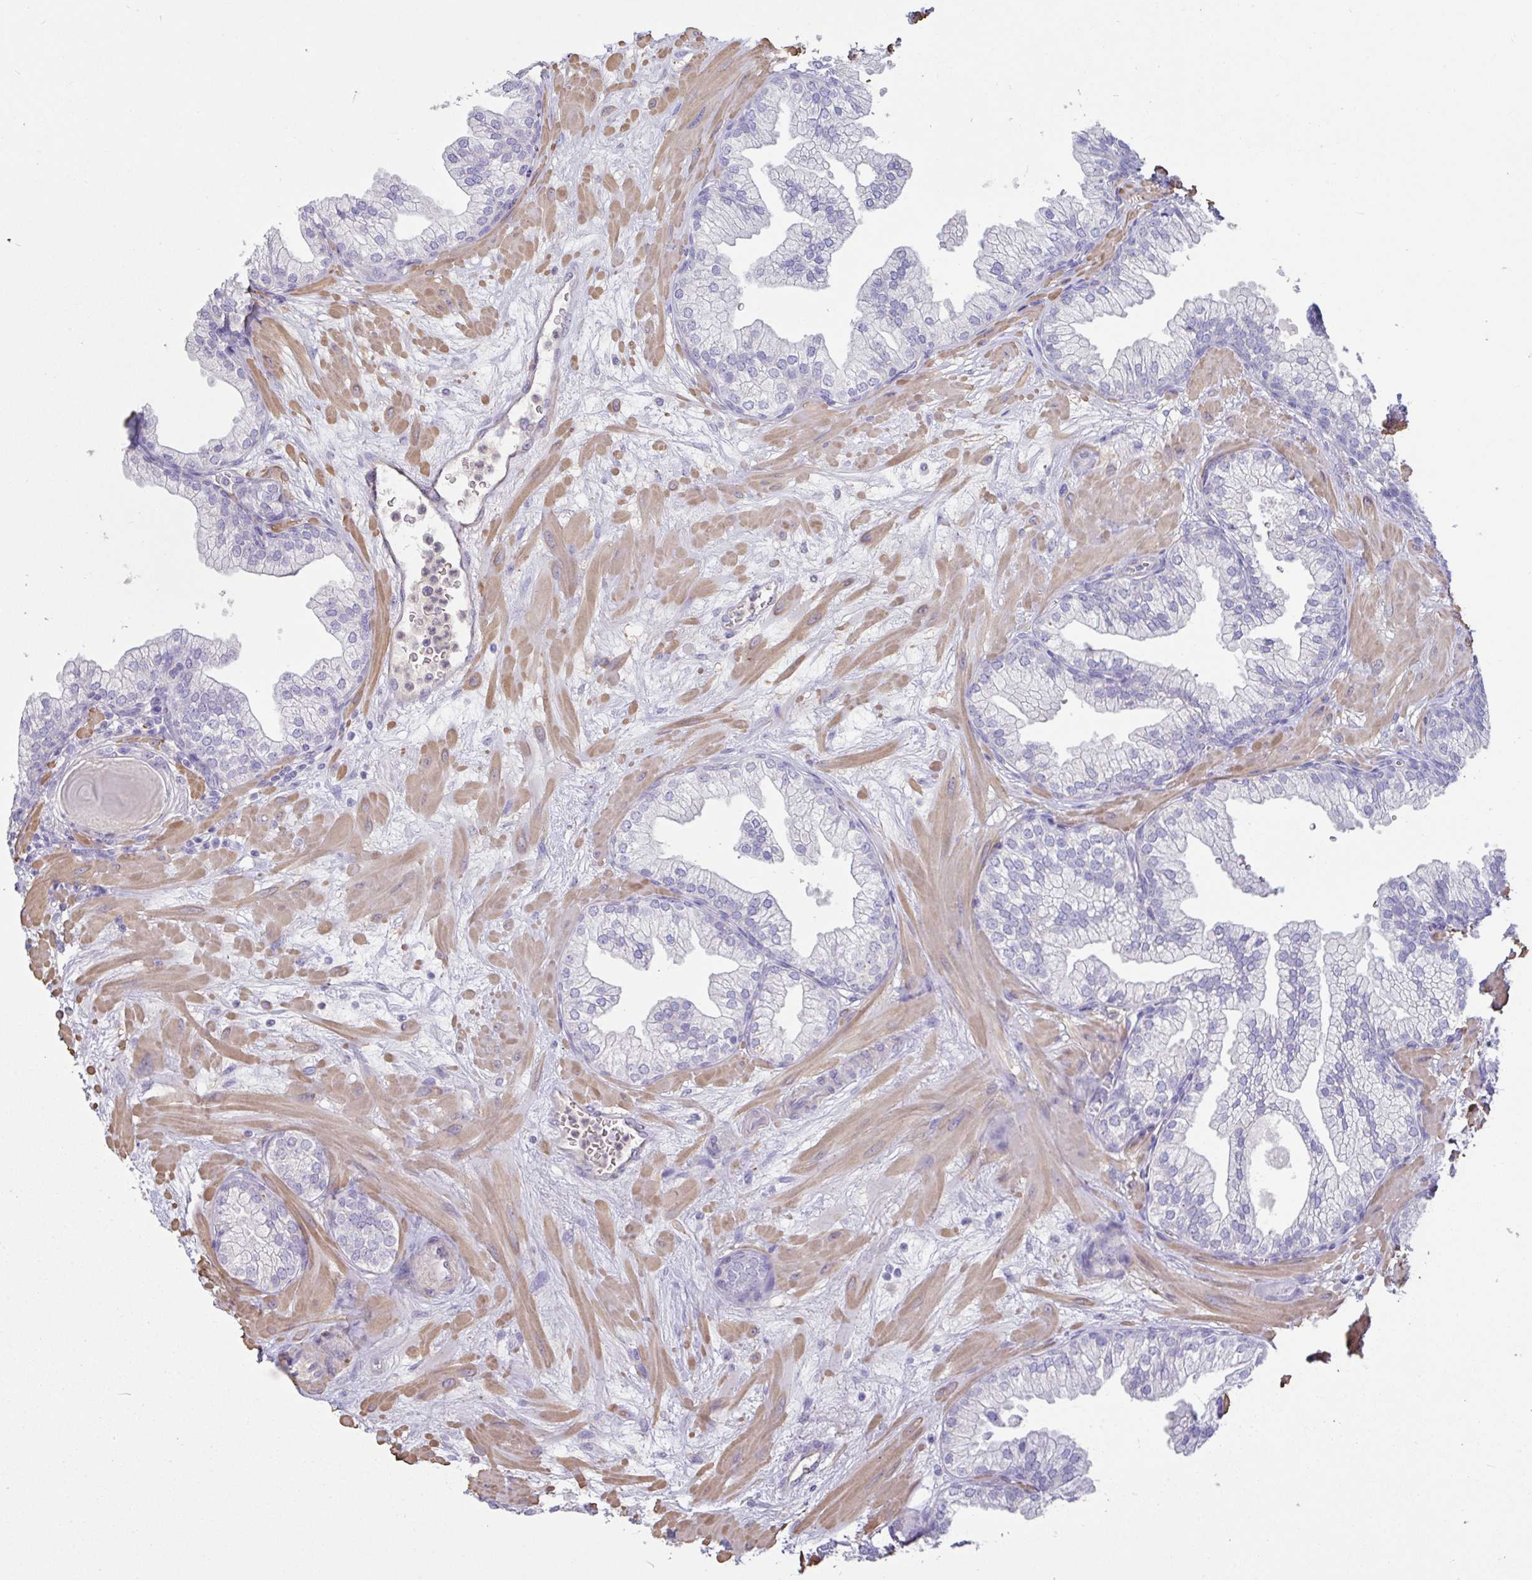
{"staining": {"intensity": "negative", "quantity": "none", "location": "none"}, "tissue": "prostate", "cell_type": "Glandular cells", "image_type": "normal", "snomed": [{"axis": "morphology", "description": "Normal tissue, NOS"}, {"axis": "topography", "description": "Prostate"}, {"axis": "topography", "description": "Peripheral nerve tissue"}], "caption": "Glandular cells are negative for protein expression in normal human prostate. (Immunohistochemistry, brightfield microscopy, high magnification).", "gene": "PYGM", "patient": {"sex": "male", "age": 61}}